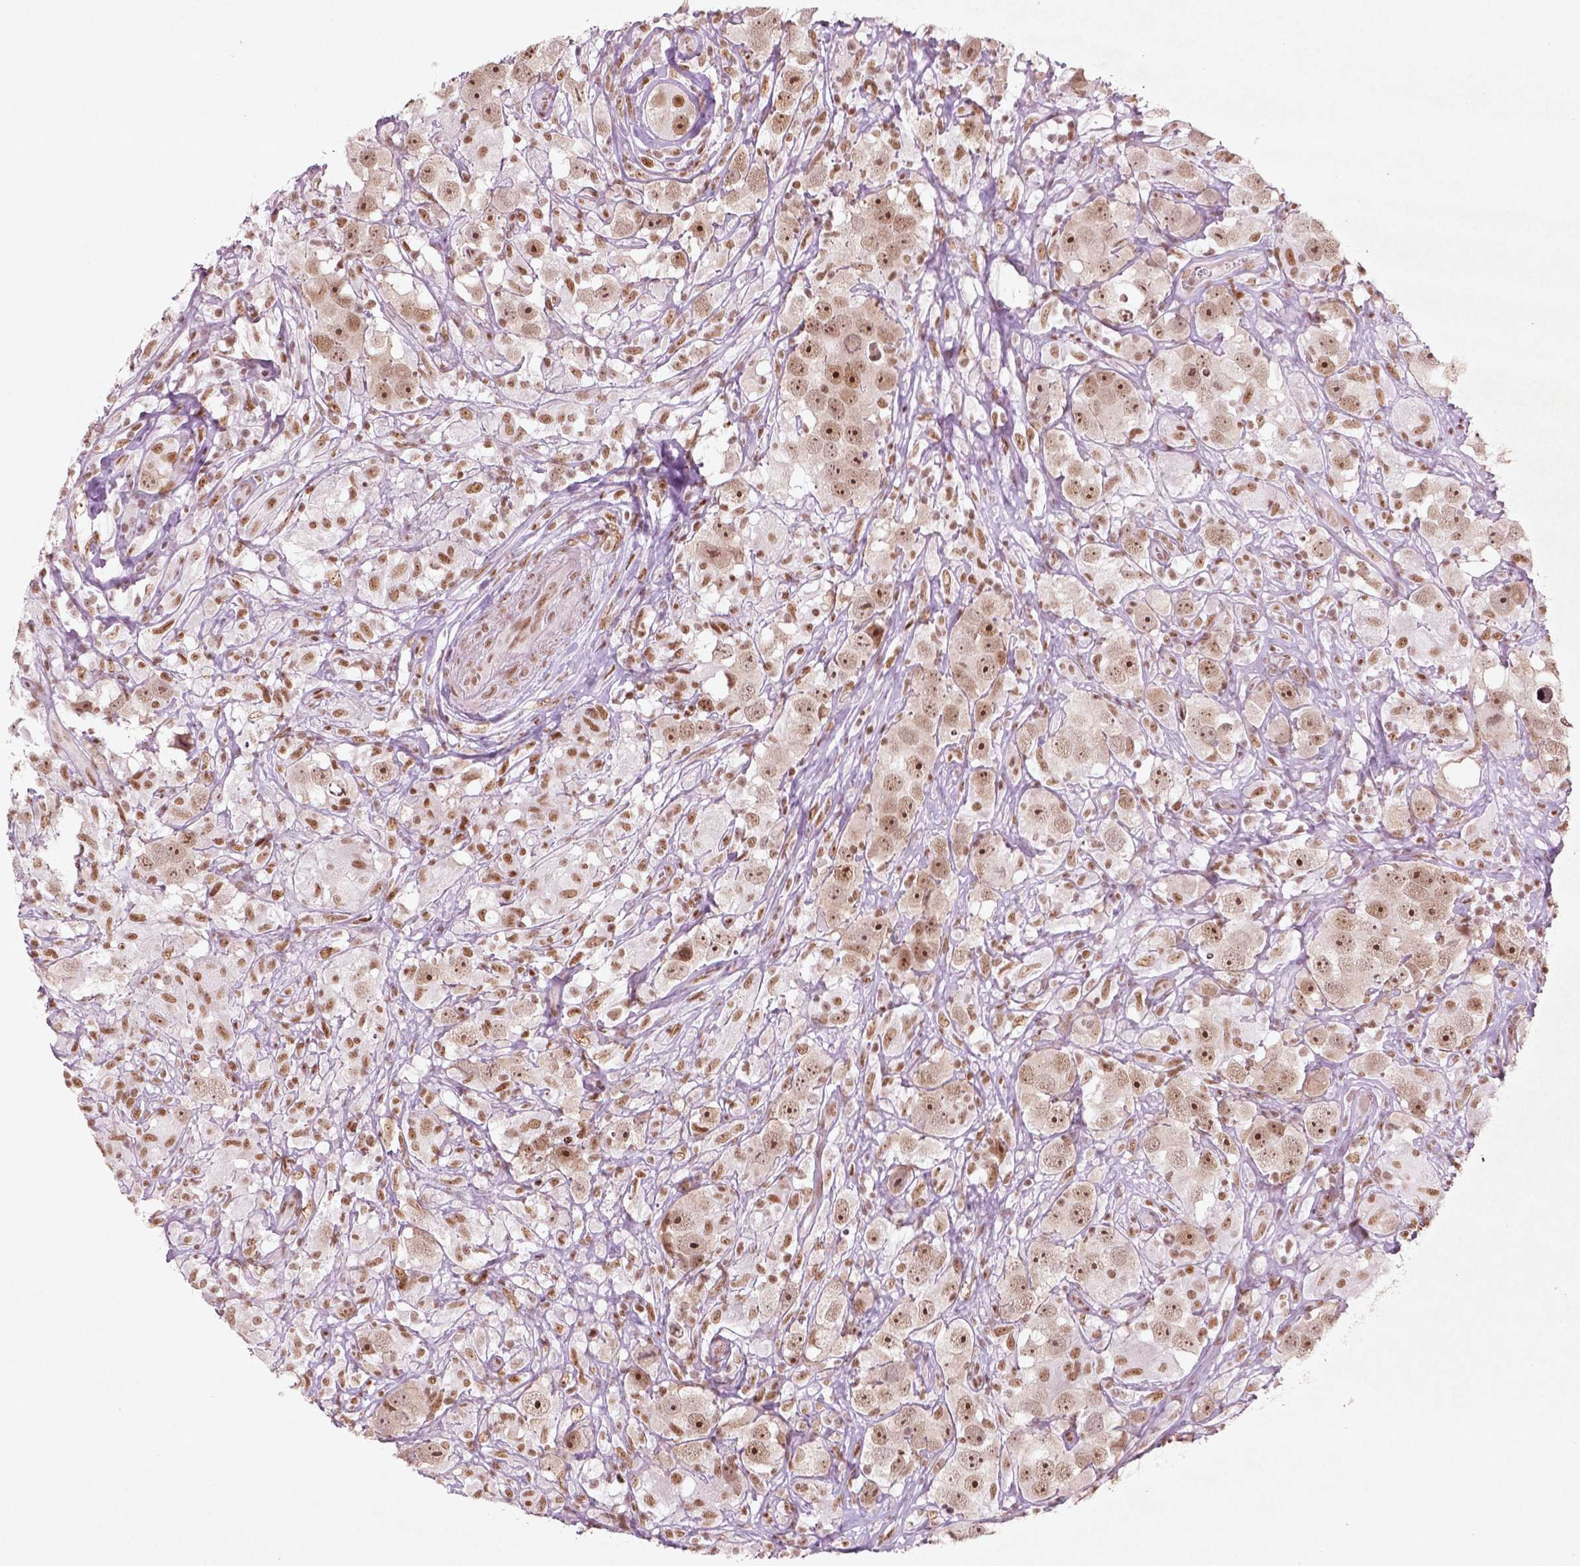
{"staining": {"intensity": "moderate", "quantity": ">75%", "location": "nuclear"}, "tissue": "testis cancer", "cell_type": "Tumor cells", "image_type": "cancer", "snomed": [{"axis": "morphology", "description": "Seminoma, NOS"}, {"axis": "topography", "description": "Testis"}], "caption": "IHC of testis cancer shows medium levels of moderate nuclear staining in about >75% of tumor cells.", "gene": "HMG20B", "patient": {"sex": "male", "age": 49}}